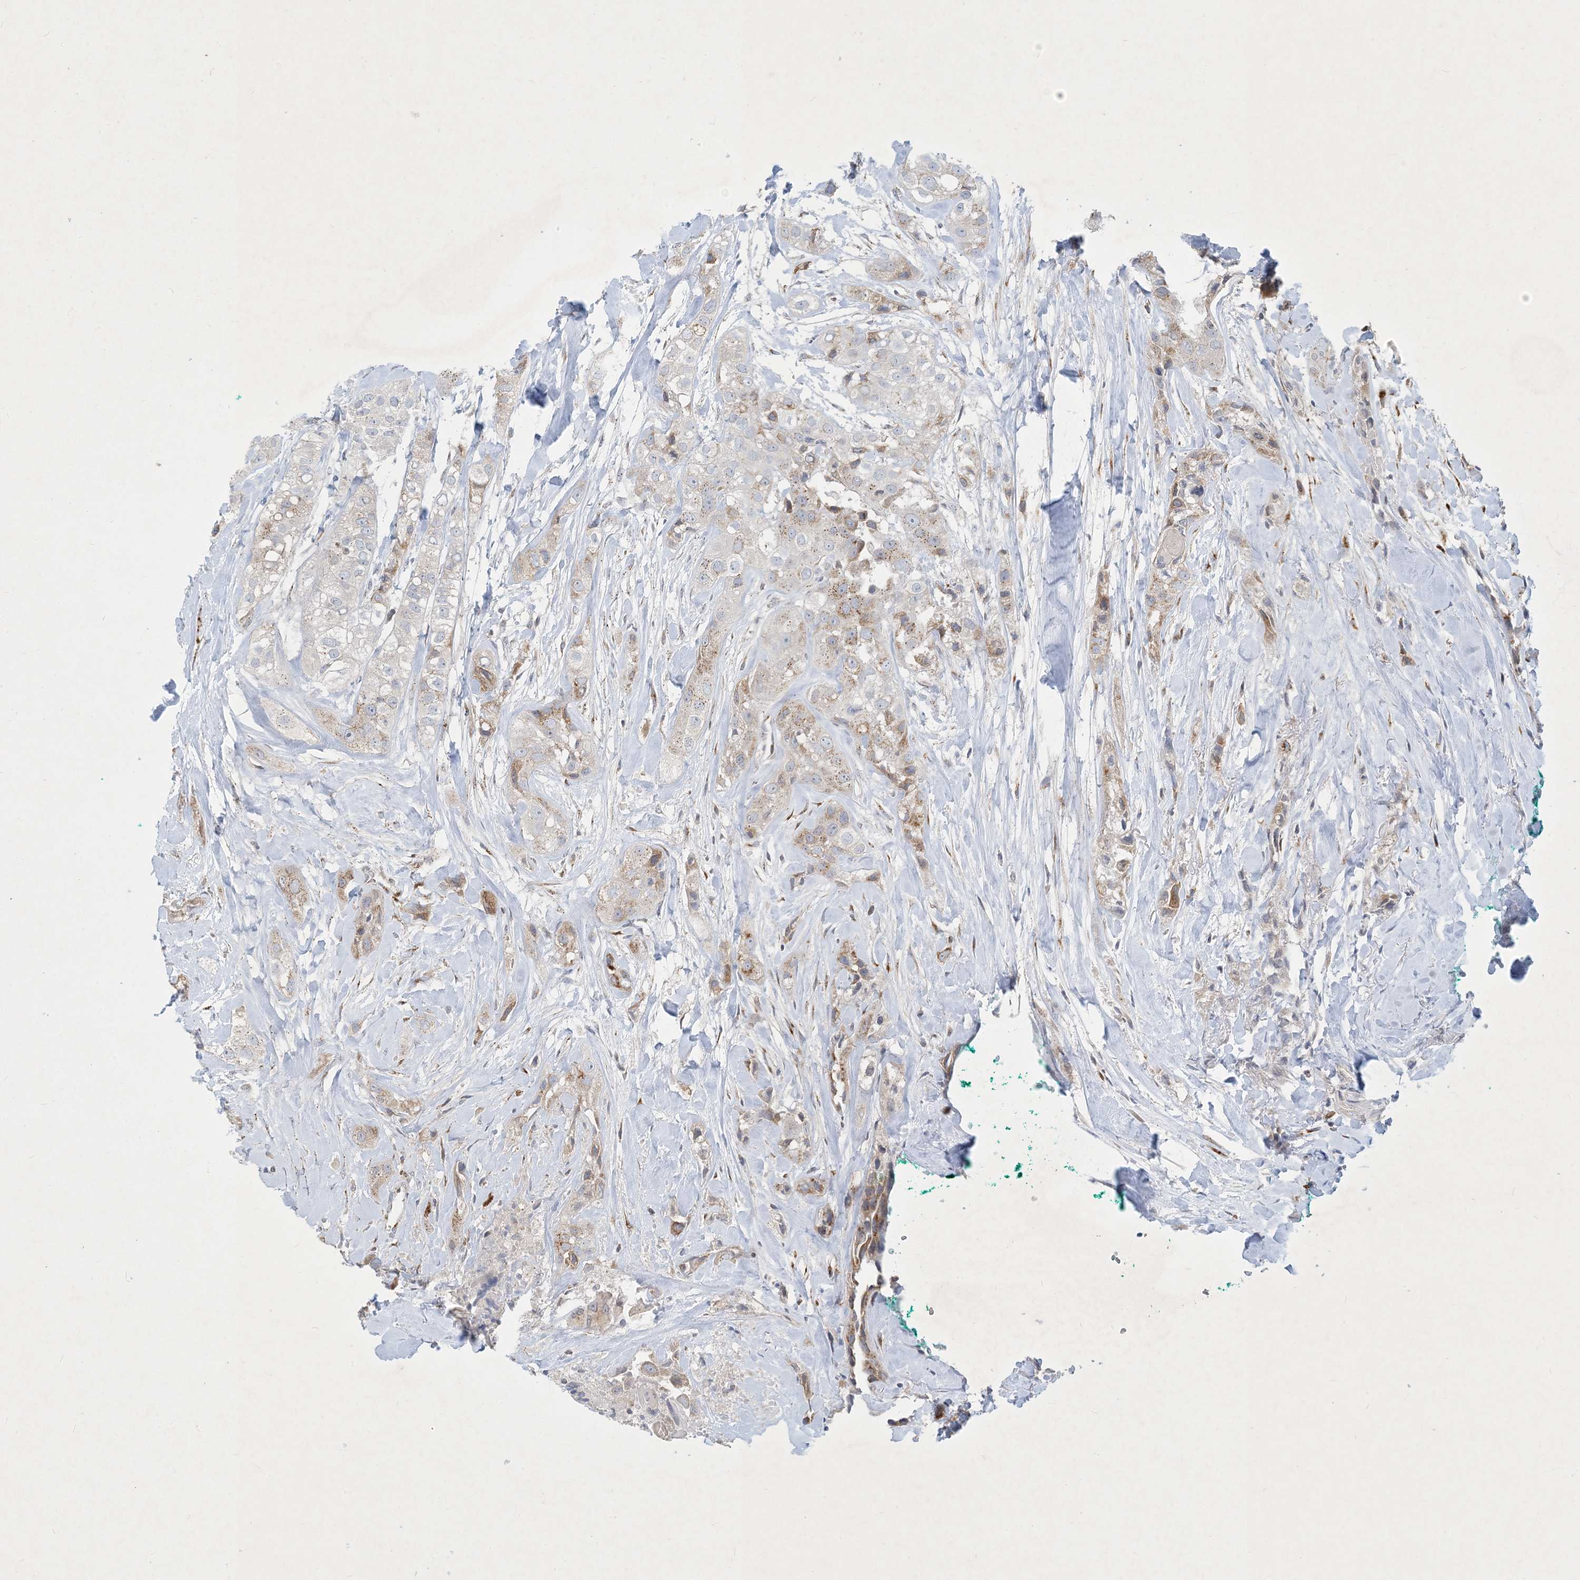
{"staining": {"intensity": "moderate", "quantity": "<25%", "location": "cytoplasmic/membranous"}, "tissue": "head and neck cancer", "cell_type": "Tumor cells", "image_type": "cancer", "snomed": [{"axis": "morphology", "description": "Normal tissue, NOS"}, {"axis": "morphology", "description": "Squamous cell carcinoma, NOS"}, {"axis": "topography", "description": "Skeletal muscle"}, {"axis": "topography", "description": "Head-Neck"}], "caption": "IHC staining of head and neck cancer (squamous cell carcinoma), which reveals low levels of moderate cytoplasmic/membranous expression in approximately <25% of tumor cells indicating moderate cytoplasmic/membranous protein staining. The staining was performed using DAB (3,3'-diaminobenzidine) (brown) for protein detection and nuclei were counterstained in hematoxylin (blue).", "gene": "CCDC14", "patient": {"sex": "male", "age": 51}}